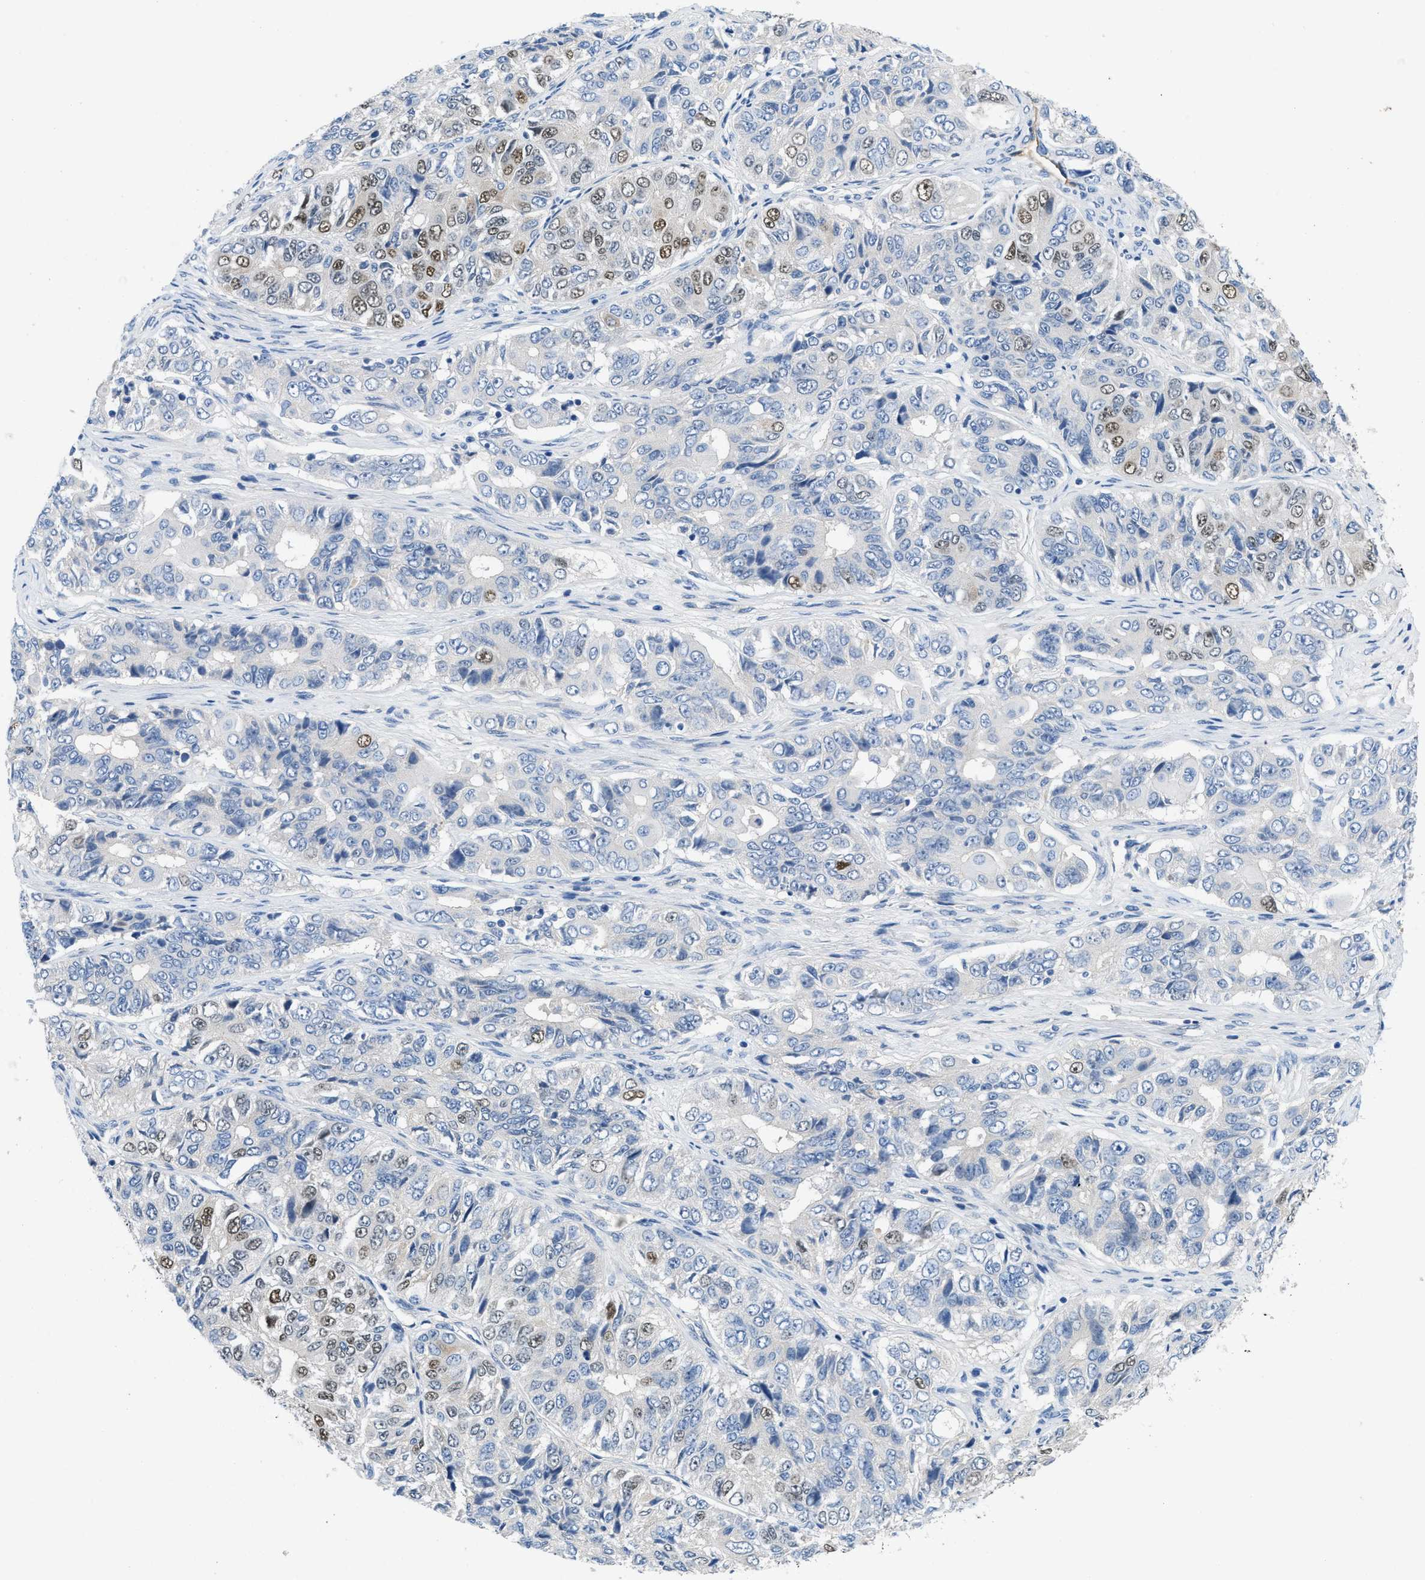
{"staining": {"intensity": "moderate", "quantity": "<25%", "location": "nuclear"}, "tissue": "ovarian cancer", "cell_type": "Tumor cells", "image_type": "cancer", "snomed": [{"axis": "morphology", "description": "Carcinoma, endometroid"}, {"axis": "topography", "description": "Ovary"}], "caption": "DAB immunohistochemical staining of ovarian endometroid carcinoma demonstrates moderate nuclear protein positivity in about <25% of tumor cells. (DAB IHC with brightfield microscopy, high magnification).", "gene": "PGR", "patient": {"sex": "female", "age": 51}}